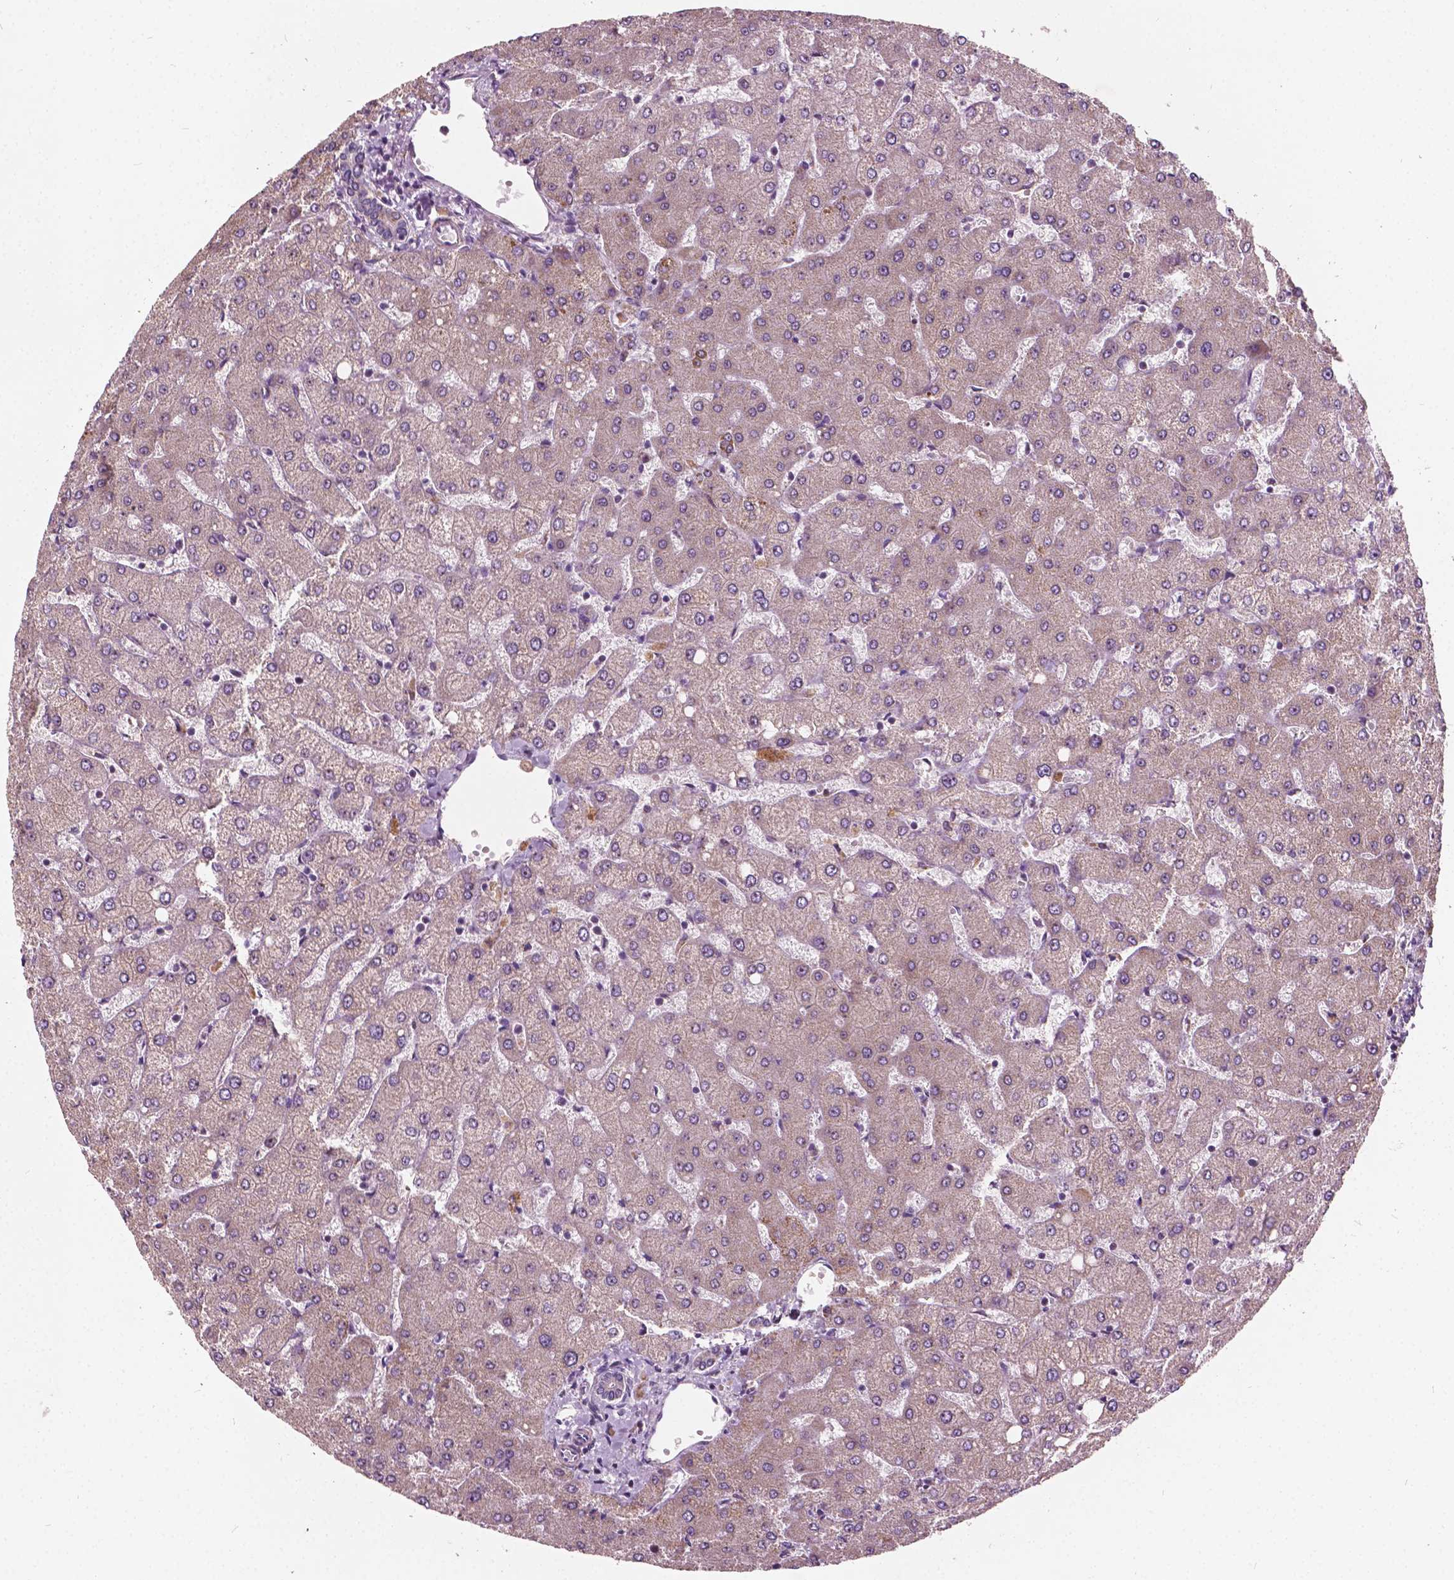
{"staining": {"intensity": "weak", "quantity": "25%-75%", "location": "cytoplasmic/membranous"}, "tissue": "liver", "cell_type": "Cholangiocytes", "image_type": "normal", "snomed": [{"axis": "morphology", "description": "Normal tissue, NOS"}, {"axis": "topography", "description": "Liver"}], "caption": "Cholangiocytes exhibit weak cytoplasmic/membranous positivity in about 25%-75% of cells in benign liver.", "gene": "ODF3L2", "patient": {"sex": "female", "age": 54}}